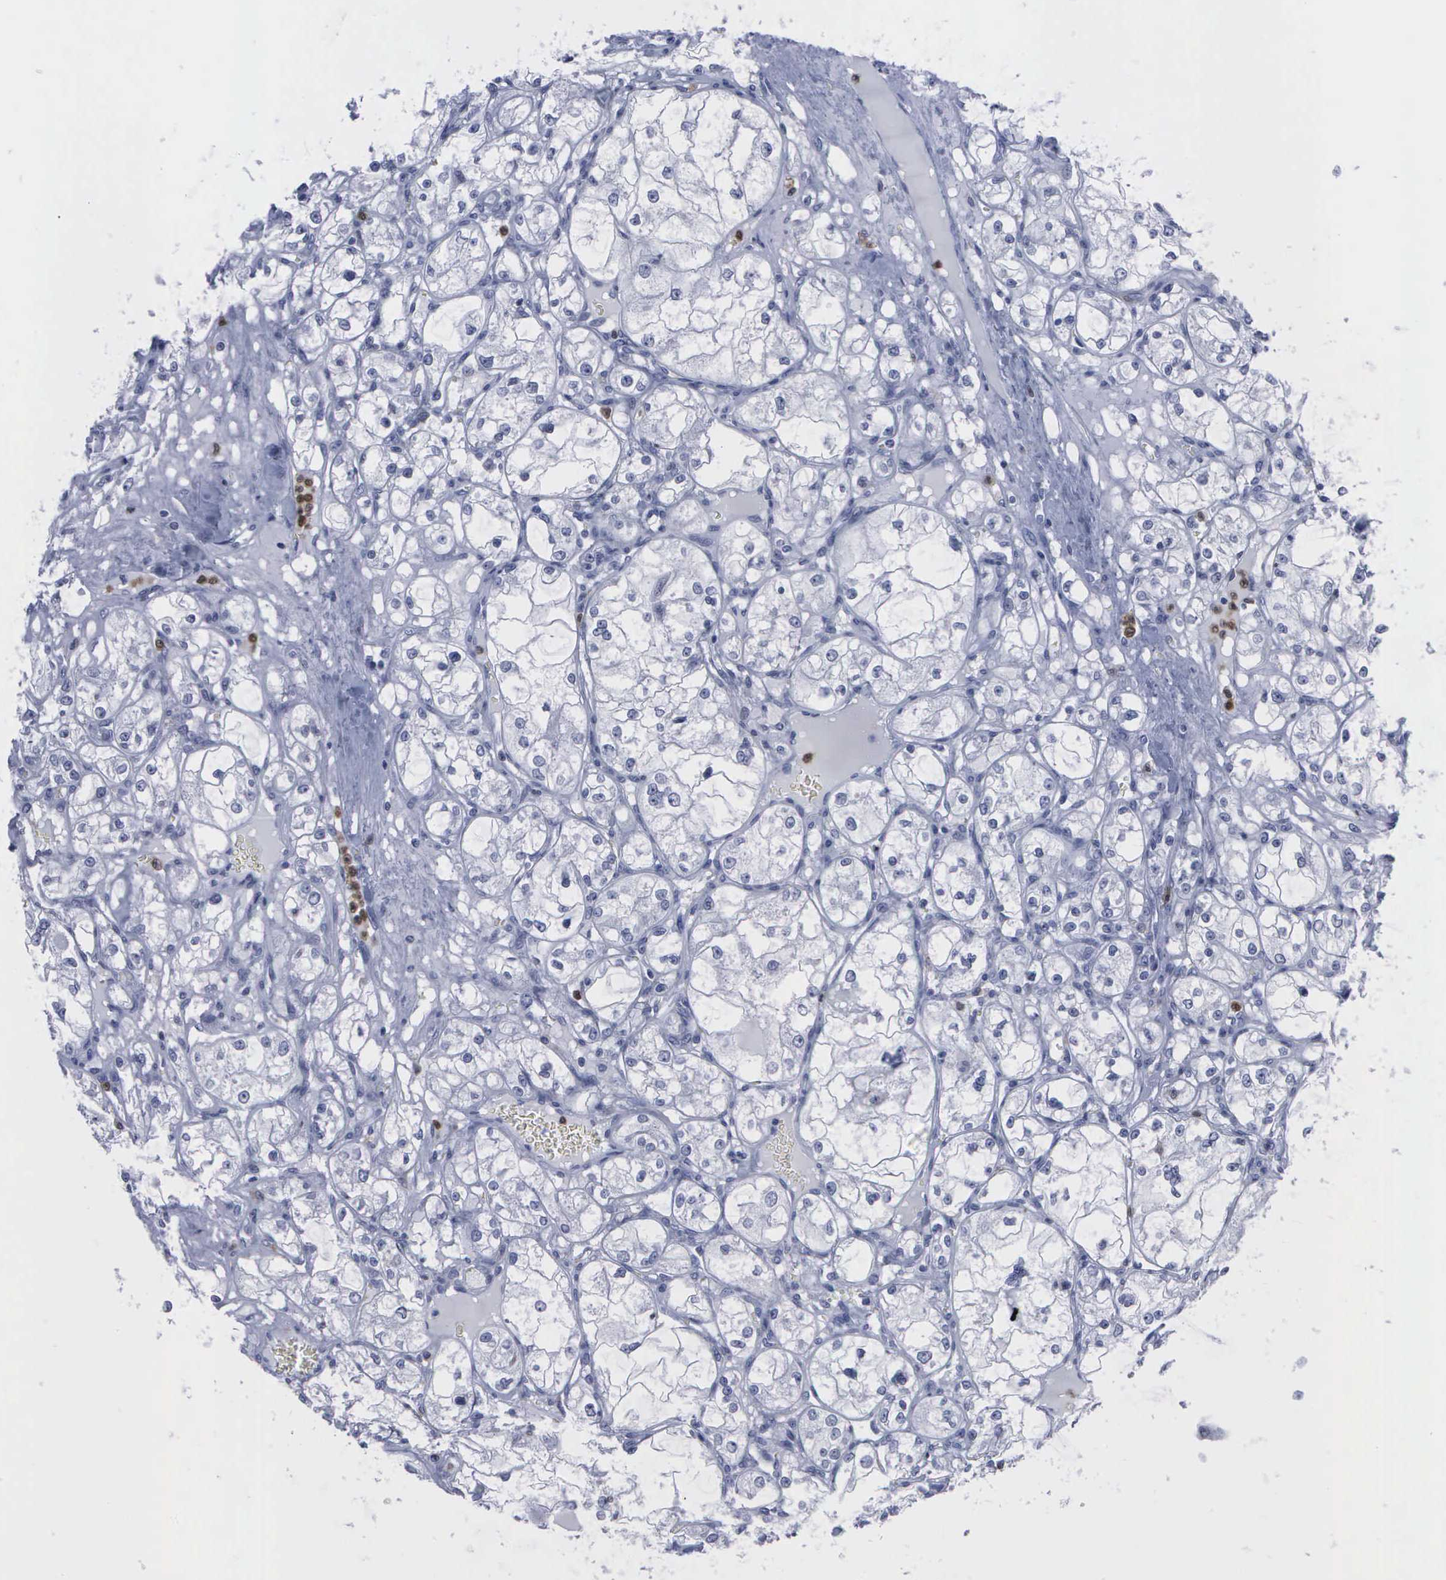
{"staining": {"intensity": "negative", "quantity": "none", "location": "none"}, "tissue": "renal cancer", "cell_type": "Tumor cells", "image_type": "cancer", "snomed": [{"axis": "morphology", "description": "Adenocarcinoma, NOS"}, {"axis": "topography", "description": "Kidney"}], "caption": "Photomicrograph shows no protein expression in tumor cells of adenocarcinoma (renal) tissue.", "gene": "CSTA", "patient": {"sex": "male", "age": 61}}